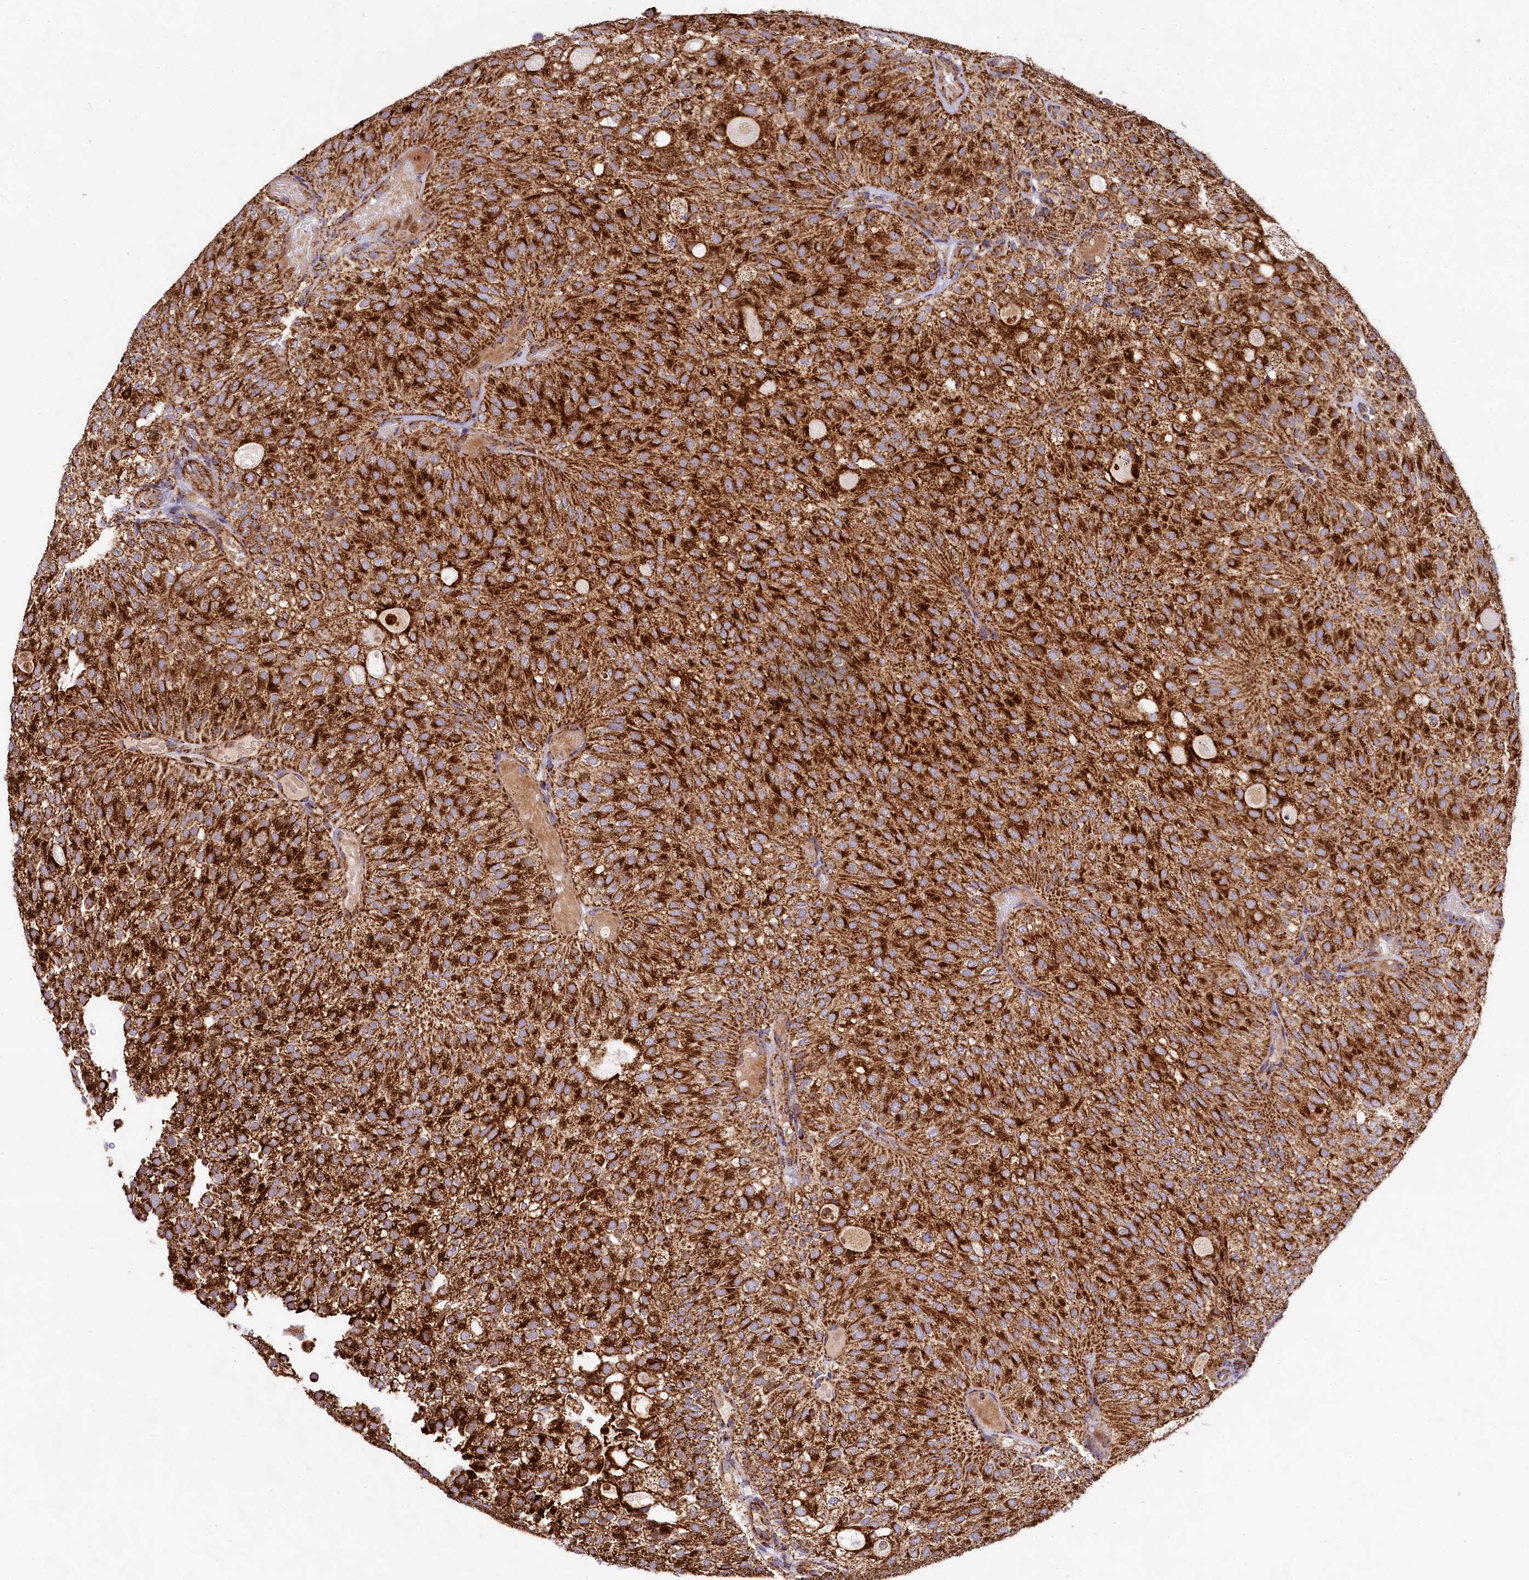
{"staining": {"intensity": "strong", "quantity": ">75%", "location": "cytoplasmic/membranous"}, "tissue": "urothelial cancer", "cell_type": "Tumor cells", "image_type": "cancer", "snomed": [{"axis": "morphology", "description": "Urothelial carcinoma, Low grade"}, {"axis": "topography", "description": "Urinary bladder"}], "caption": "An immunohistochemistry histopathology image of neoplastic tissue is shown. Protein staining in brown shows strong cytoplasmic/membranous positivity in urothelial cancer within tumor cells.", "gene": "CLYBL", "patient": {"sex": "male", "age": 78}}